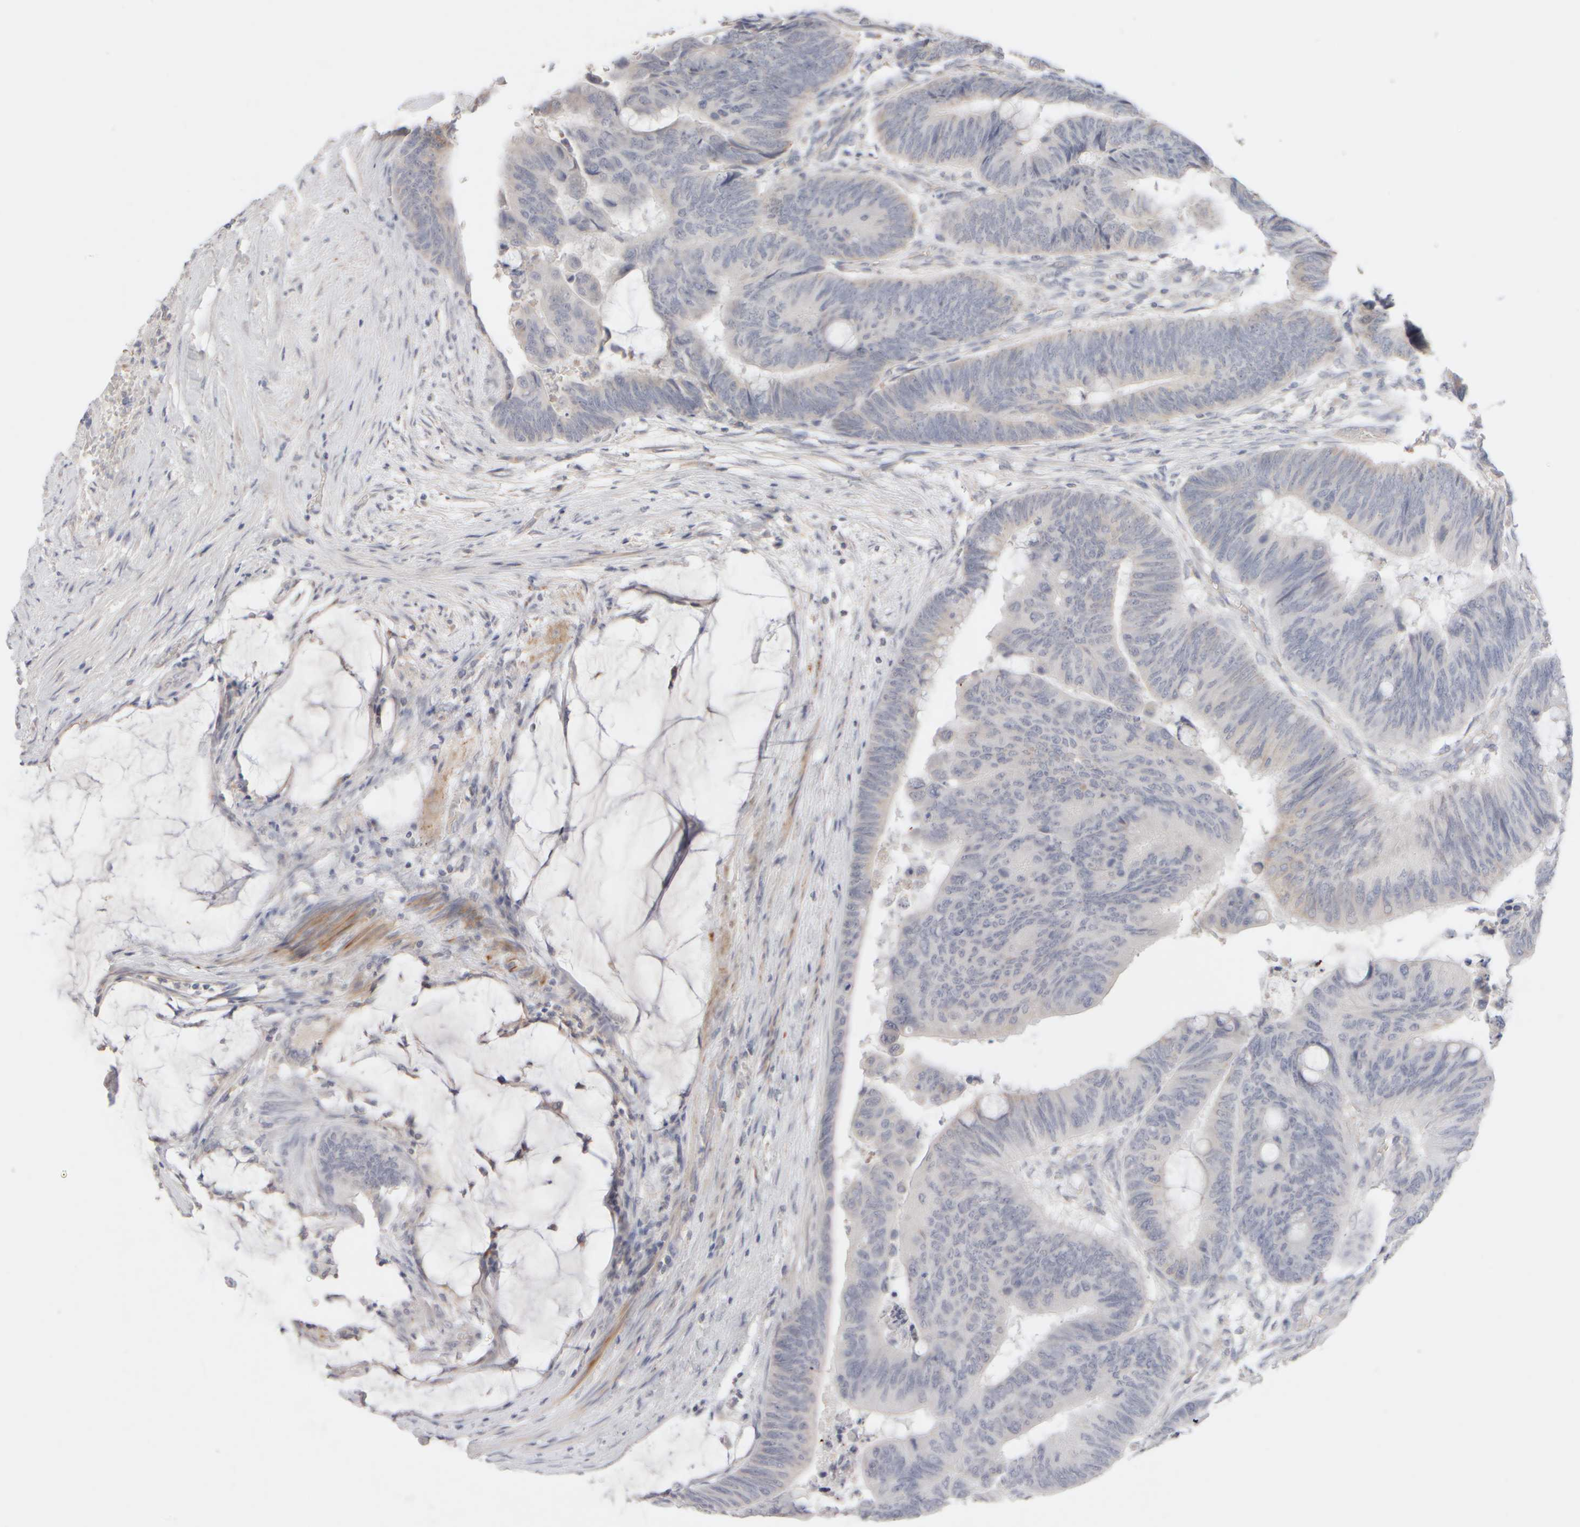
{"staining": {"intensity": "negative", "quantity": "none", "location": "none"}, "tissue": "colorectal cancer", "cell_type": "Tumor cells", "image_type": "cancer", "snomed": [{"axis": "morphology", "description": "Normal tissue, NOS"}, {"axis": "morphology", "description": "Adenocarcinoma, NOS"}, {"axis": "topography", "description": "Rectum"}], "caption": "The immunohistochemistry histopathology image has no significant staining in tumor cells of colorectal adenocarcinoma tissue.", "gene": "ZNF112", "patient": {"sex": "male", "age": 92}}